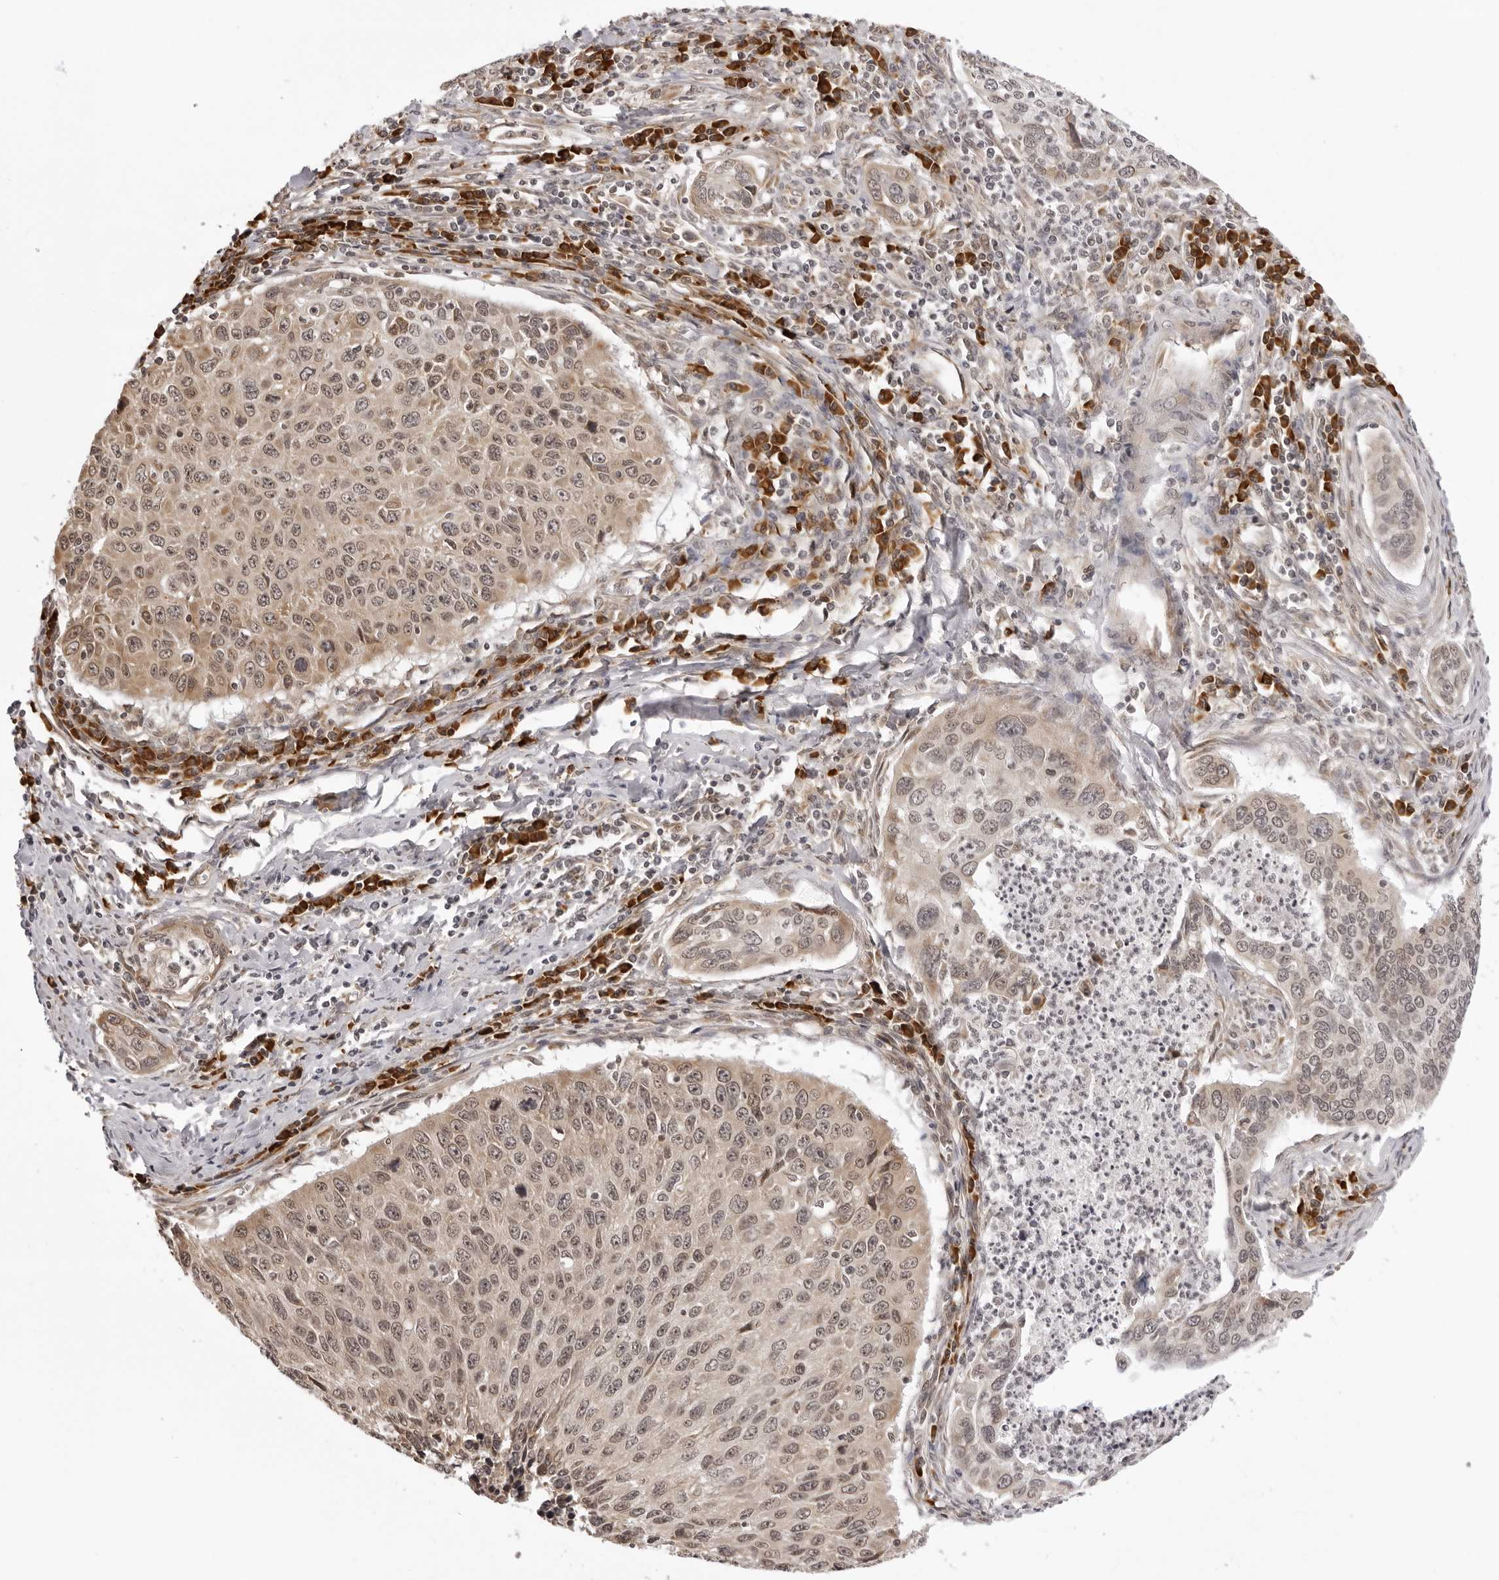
{"staining": {"intensity": "weak", "quantity": ">75%", "location": "cytoplasmic/membranous,nuclear"}, "tissue": "cervical cancer", "cell_type": "Tumor cells", "image_type": "cancer", "snomed": [{"axis": "morphology", "description": "Squamous cell carcinoma, NOS"}, {"axis": "topography", "description": "Cervix"}], "caption": "Immunohistochemistry (IHC) (DAB) staining of human cervical squamous cell carcinoma reveals weak cytoplasmic/membranous and nuclear protein expression in about >75% of tumor cells. (DAB (3,3'-diaminobenzidine) IHC with brightfield microscopy, high magnification).", "gene": "ZC3H11A", "patient": {"sex": "female", "age": 53}}